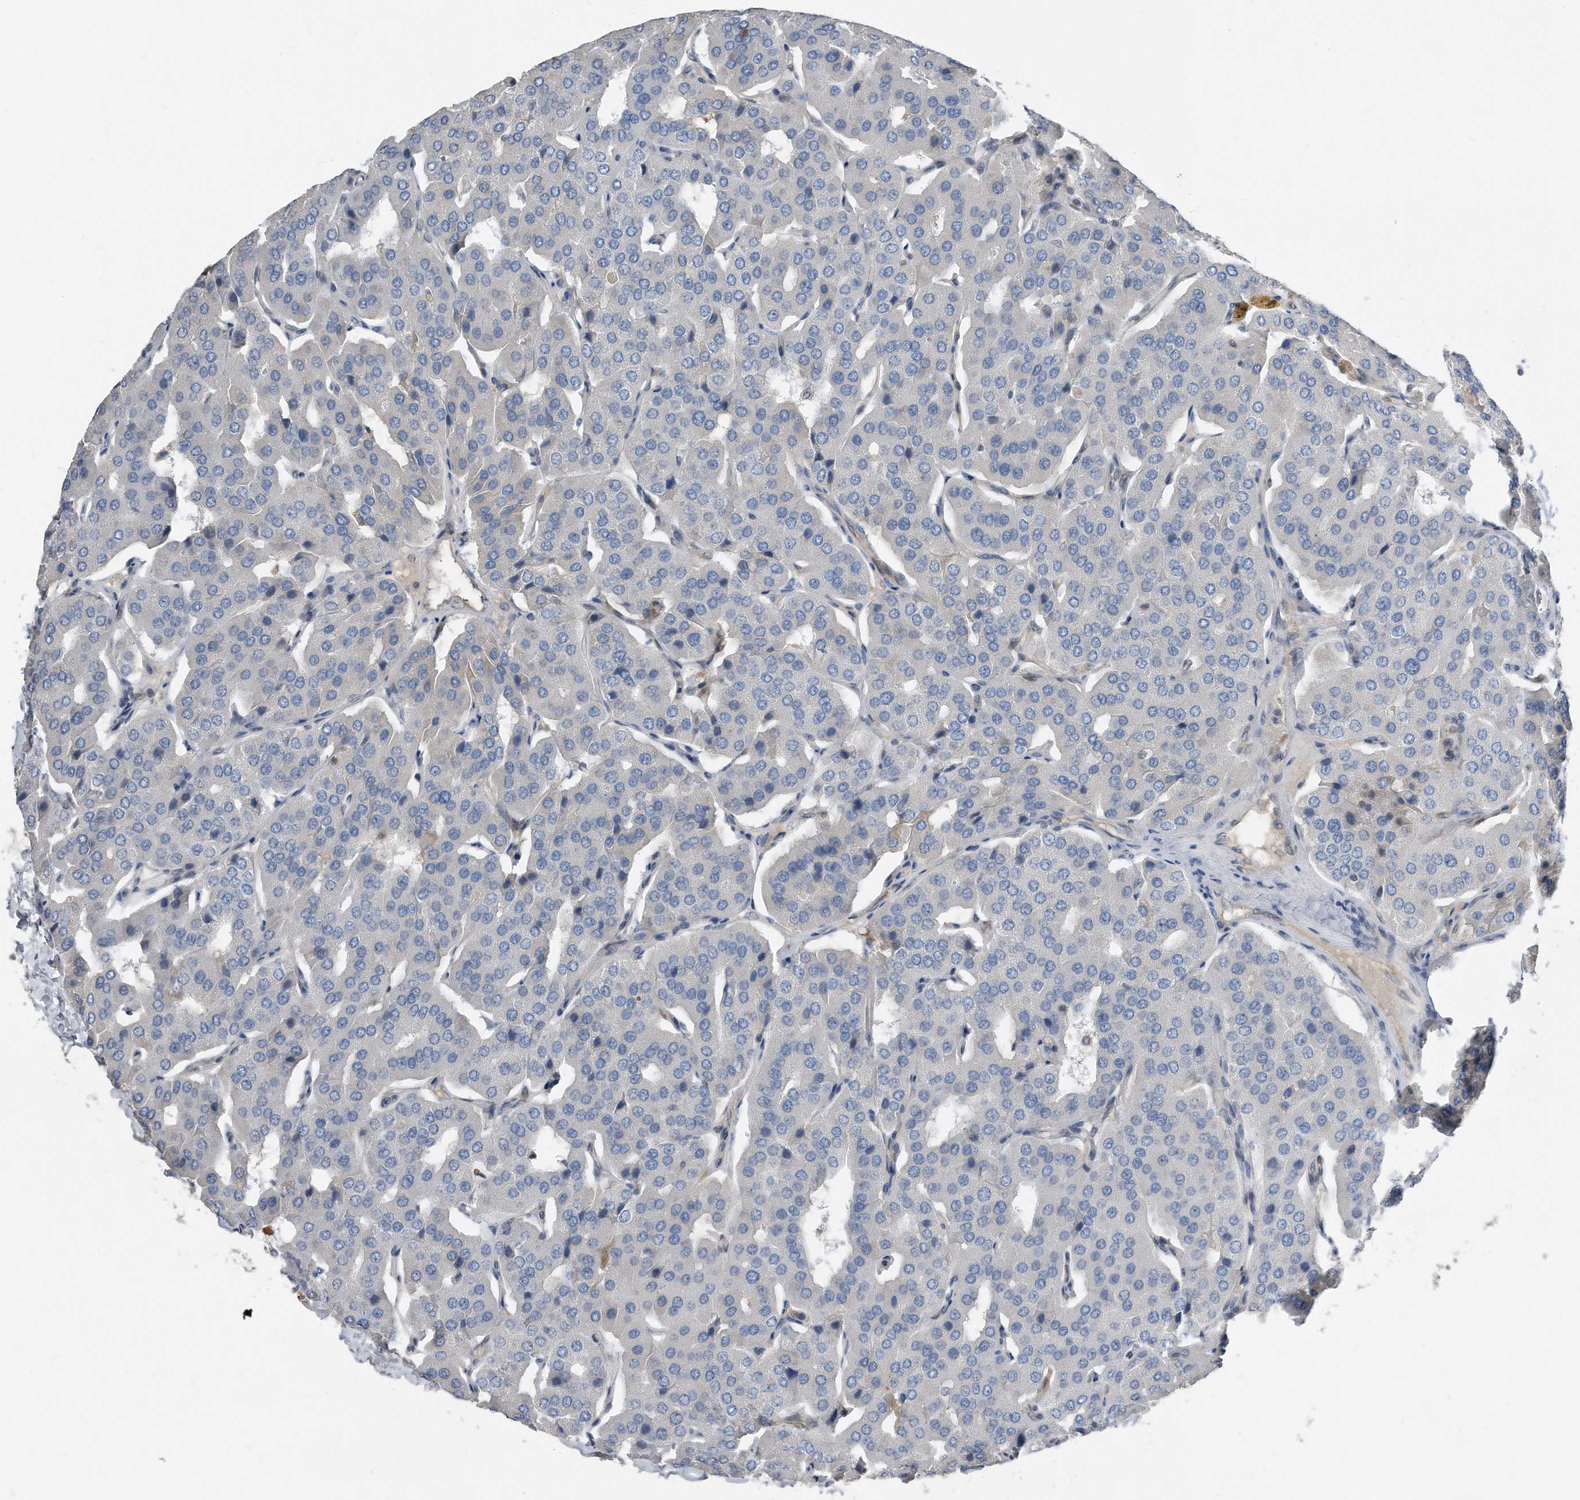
{"staining": {"intensity": "negative", "quantity": "none", "location": "none"}, "tissue": "parathyroid gland", "cell_type": "Glandular cells", "image_type": "normal", "snomed": [{"axis": "morphology", "description": "Normal tissue, NOS"}, {"axis": "morphology", "description": "Adenoma, NOS"}, {"axis": "topography", "description": "Parathyroid gland"}], "caption": "High magnification brightfield microscopy of benign parathyroid gland stained with DAB (3,3'-diaminobenzidine) (brown) and counterstained with hematoxylin (blue): glandular cells show no significant staining.", "gene": "MAP2K6", "patient": {"sex": "female", "age": 86}}